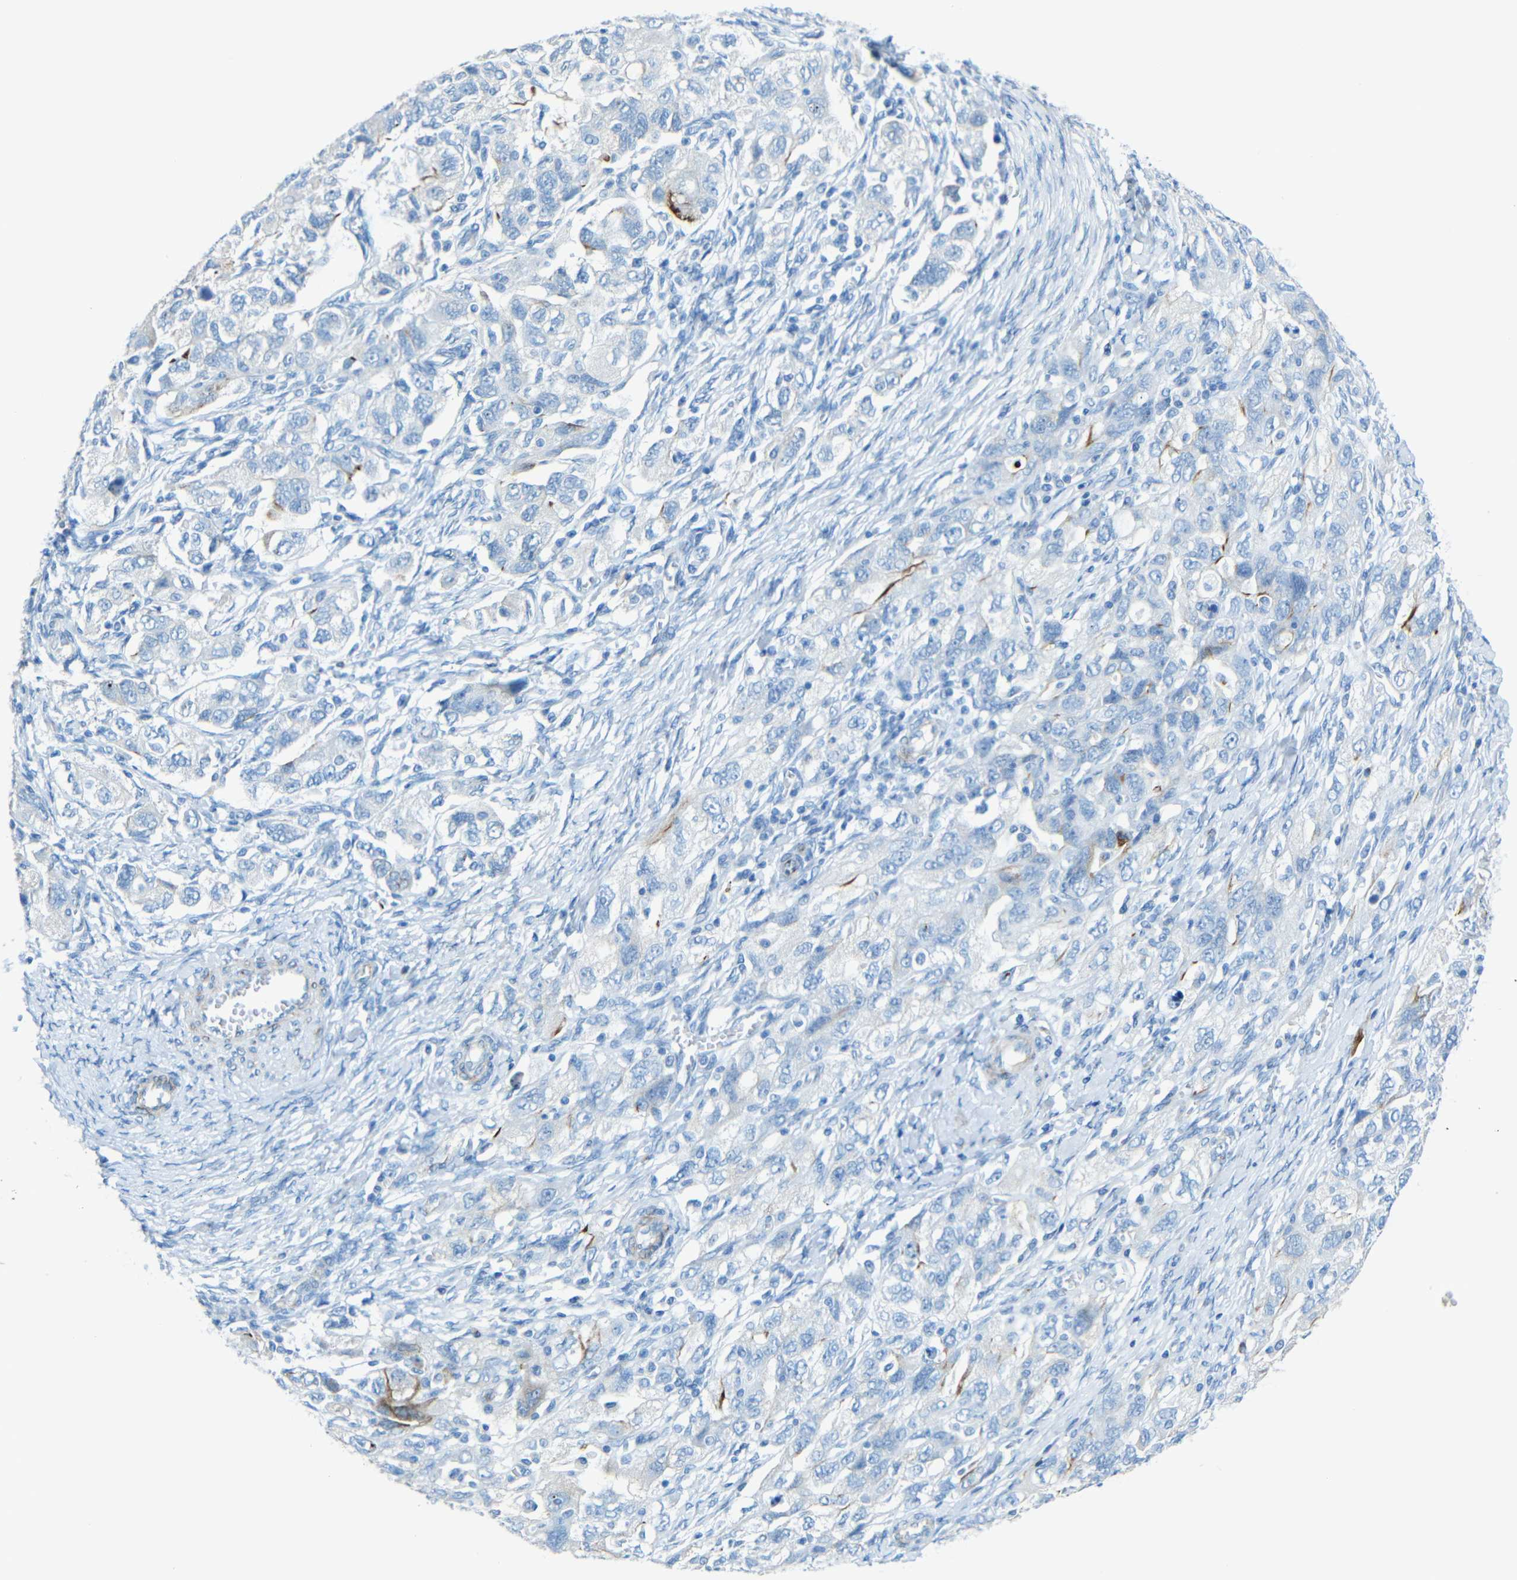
{"staining": {"intensity": "negative", "quantity": "none", "location": "none"}, "tissue": "ovarian cancer", "cell_type": "Tumor cells", "image_type": "cancer", "snomed": [{"axis": "morphology", "description": "Carcinoma, NOS"}, {"axis": "morphology", "description": "Cystadenocarcinoma, serous, NOS"}, {"axis": "topography", "description": "Ovary"}], "caption": "High magnification brightfield microscopy of serous cystadenocarcinoma (ovarian) stained with DAB (brown) and counterstained with hematoxylin (blue): tumor cells show no significant expression.", "gene": "TUBB4B", "patient": {"sex": "female", "age": 69}}